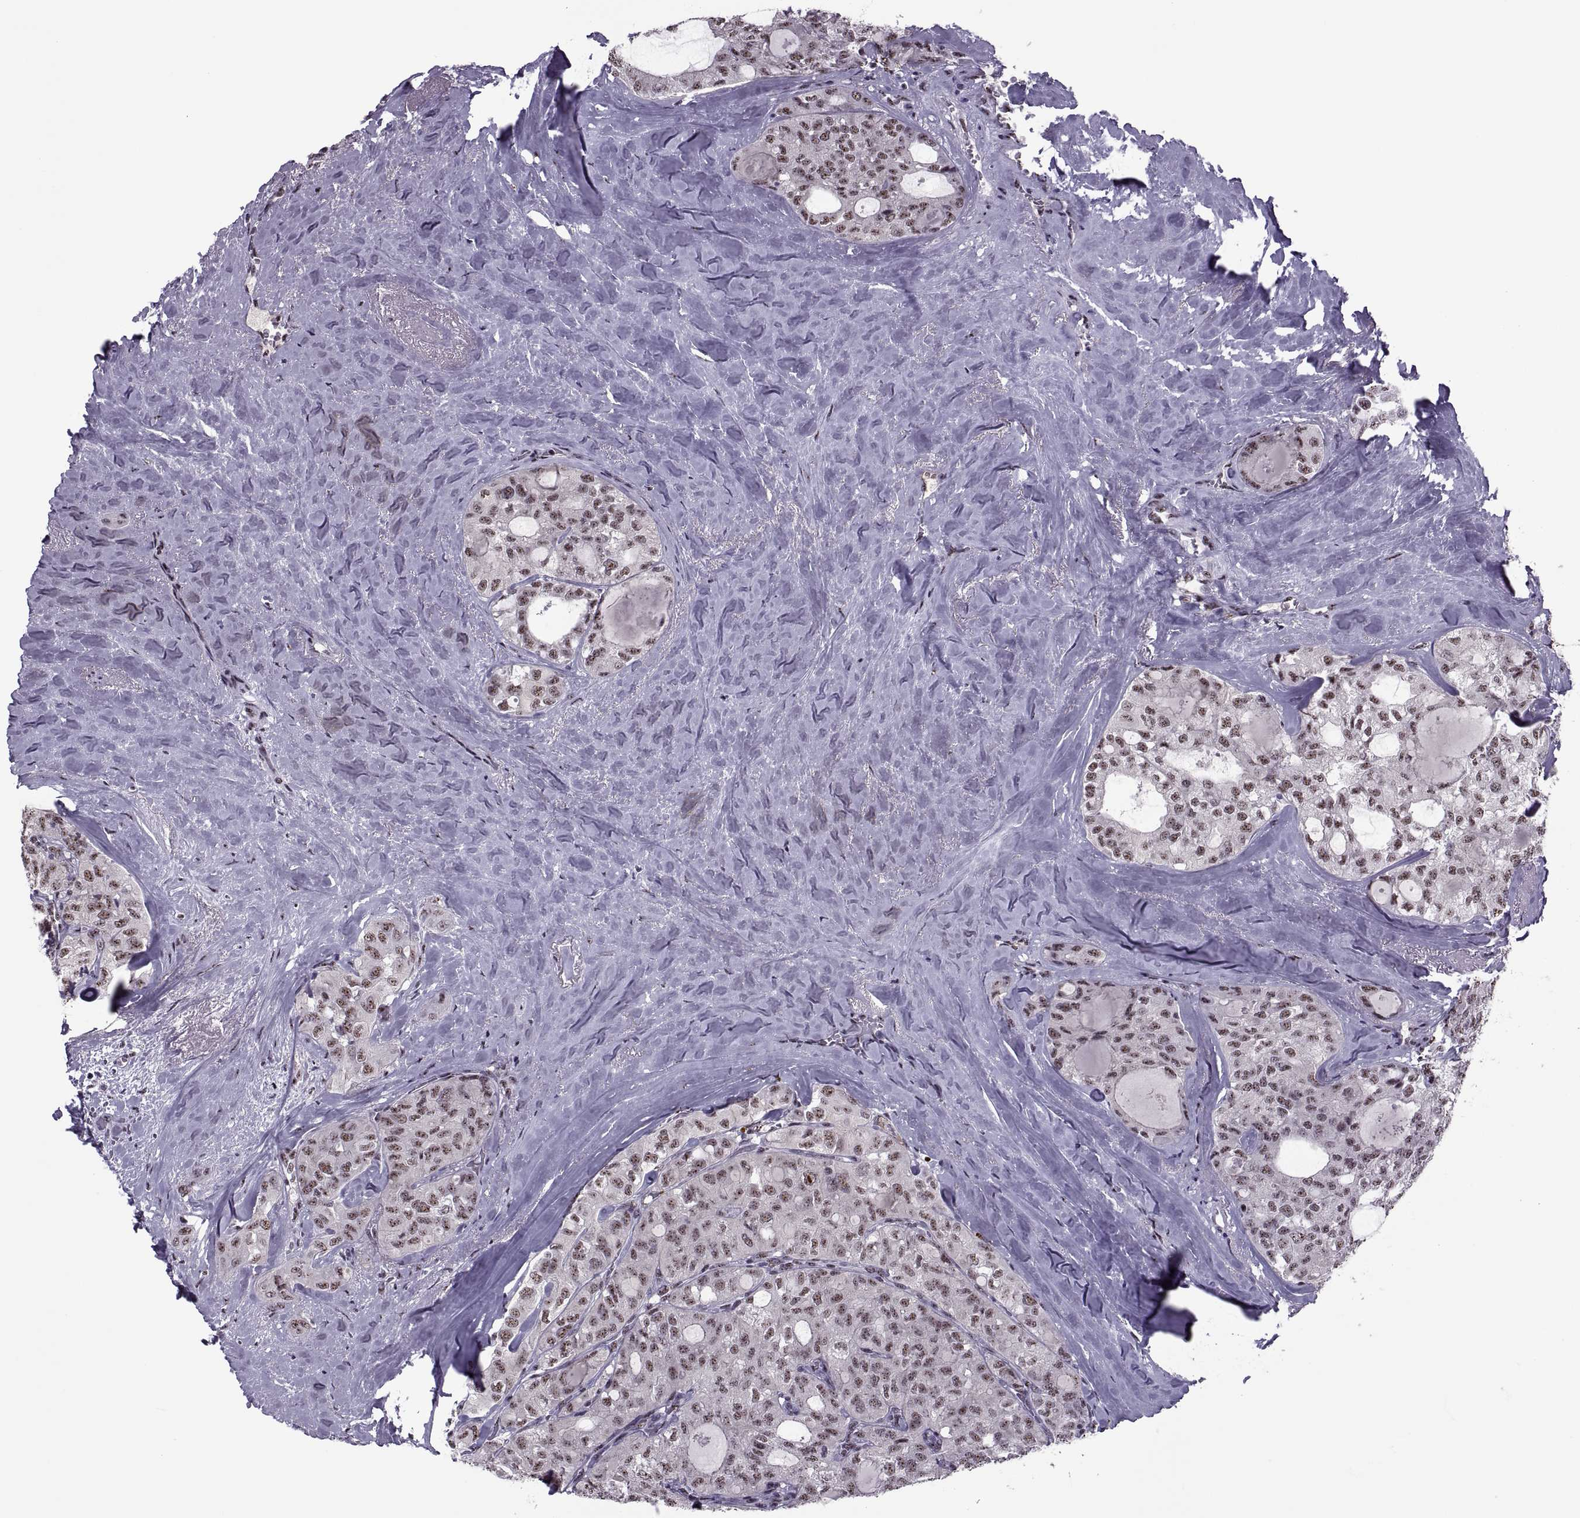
{"staining": {"intensity": "weak", "quantity": ">75%", "location": "nuclear"}, "tissue": "thyroid cancer", "cell_type": "Tumor cells", "image_type": "cancer", "snomed": [{"axis": "morphology", "description": "Follicular adenoma carcinoma, NOS"}, {"axis": "topography", "description": "Thyroid gland"}], "caption": "Immunohistochemical staining of thyroid cancer (follicular adenoma carcinoma) exhibits low levels of weak nuclear expression in approximately >75% of tumor cells.", "gene": "MAGEA4", "patient": {"sex": "male", "age": 75}}